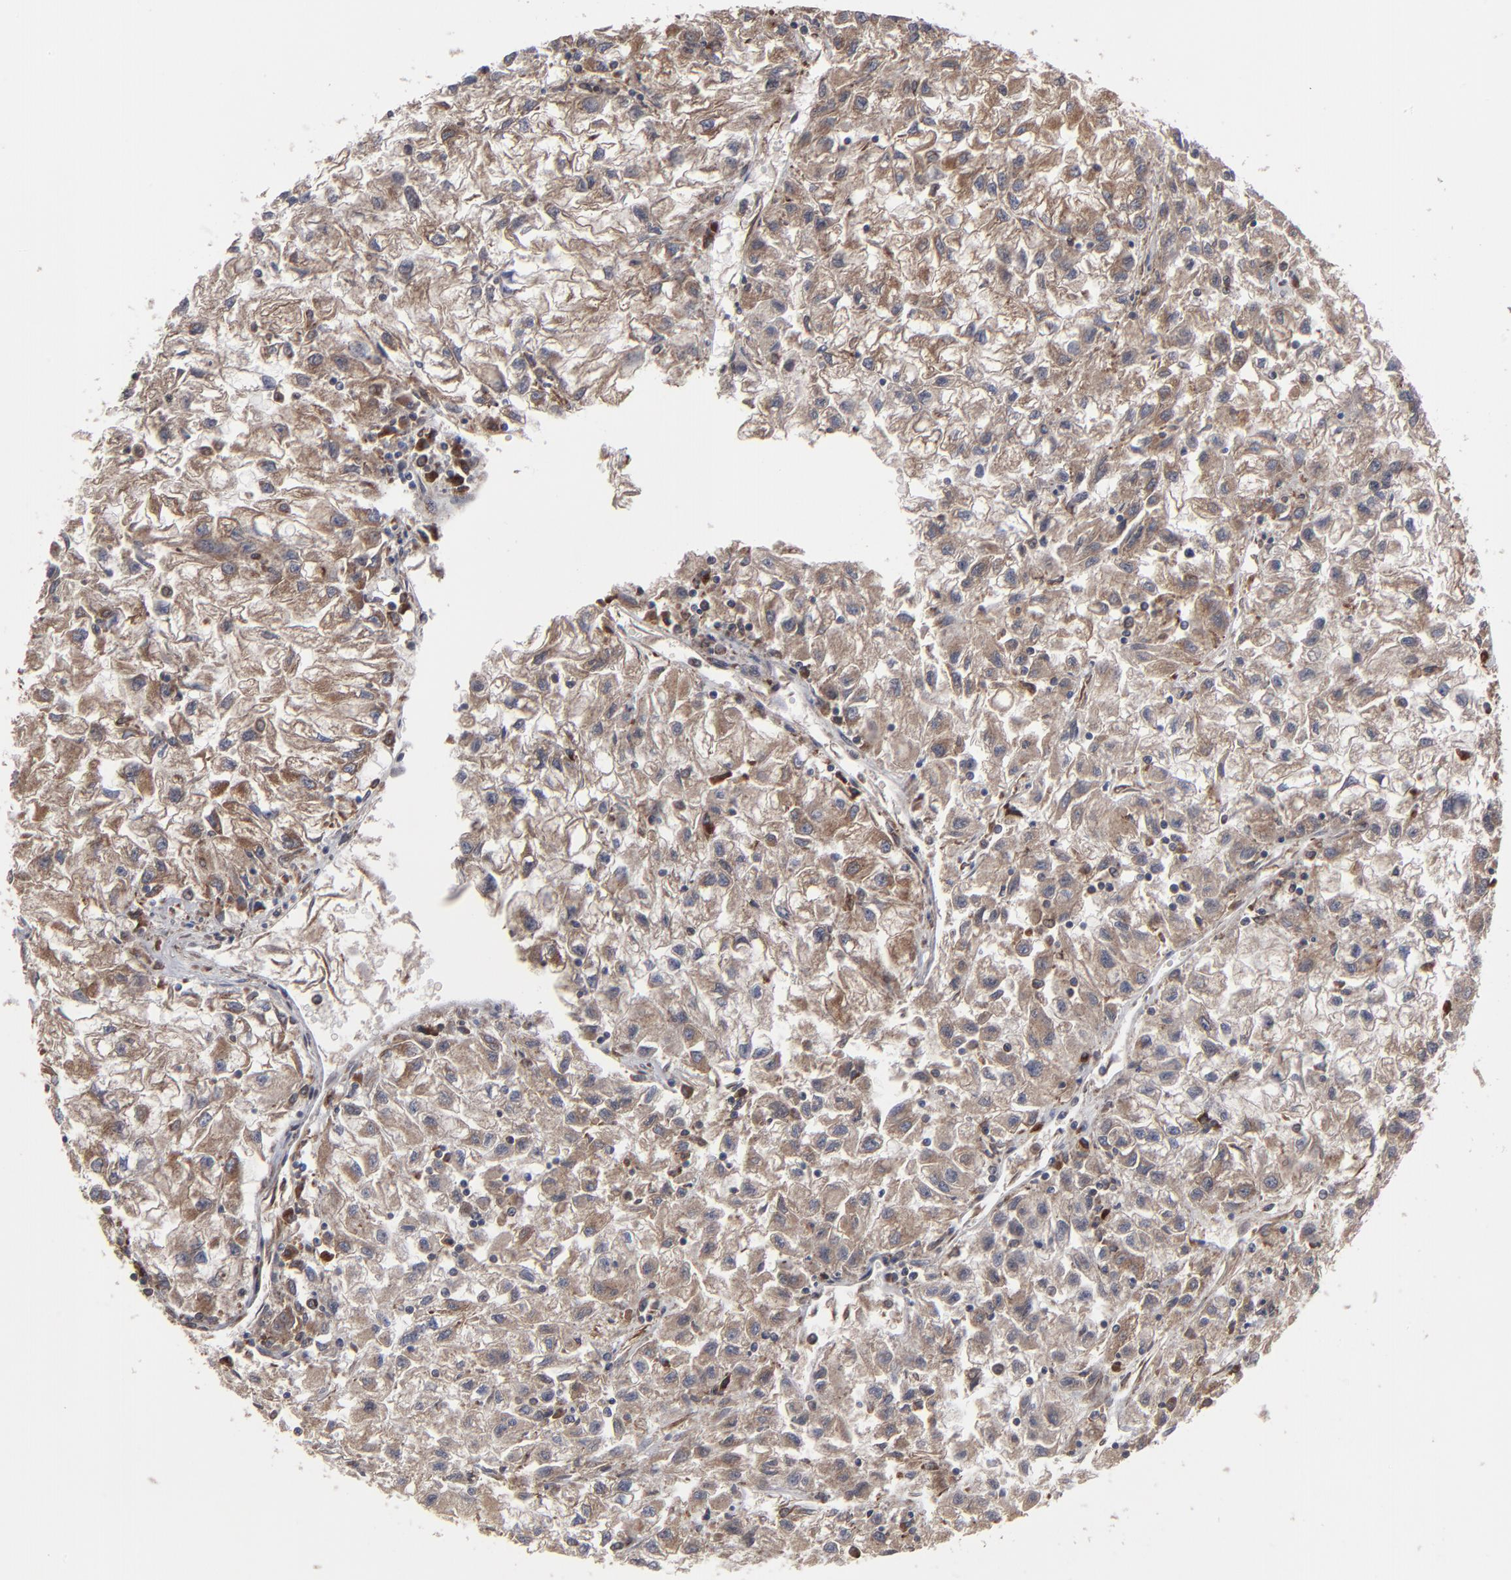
{"staining": {"intensity": "strong", "quantity": "<25%", "location": "cytoplasmic/membranous"}, "tissue": "renal cancer", "cell_type": "Tumor cells", "image_type": "cancer", "snomed": [{"axis": "morphology", "description": "Adenocarcinoma, NOS"}, {"axis": "topography", "description": "Kidney"}], "caption": "There is medium levels of strong cytoplasmic/membranous positivity in tumor cells of renal cancer, as demonstrated by immunohistochemical staining (brown color).", "gene": "CNIH1", "patient": {"sex": "male", "age": 59}}